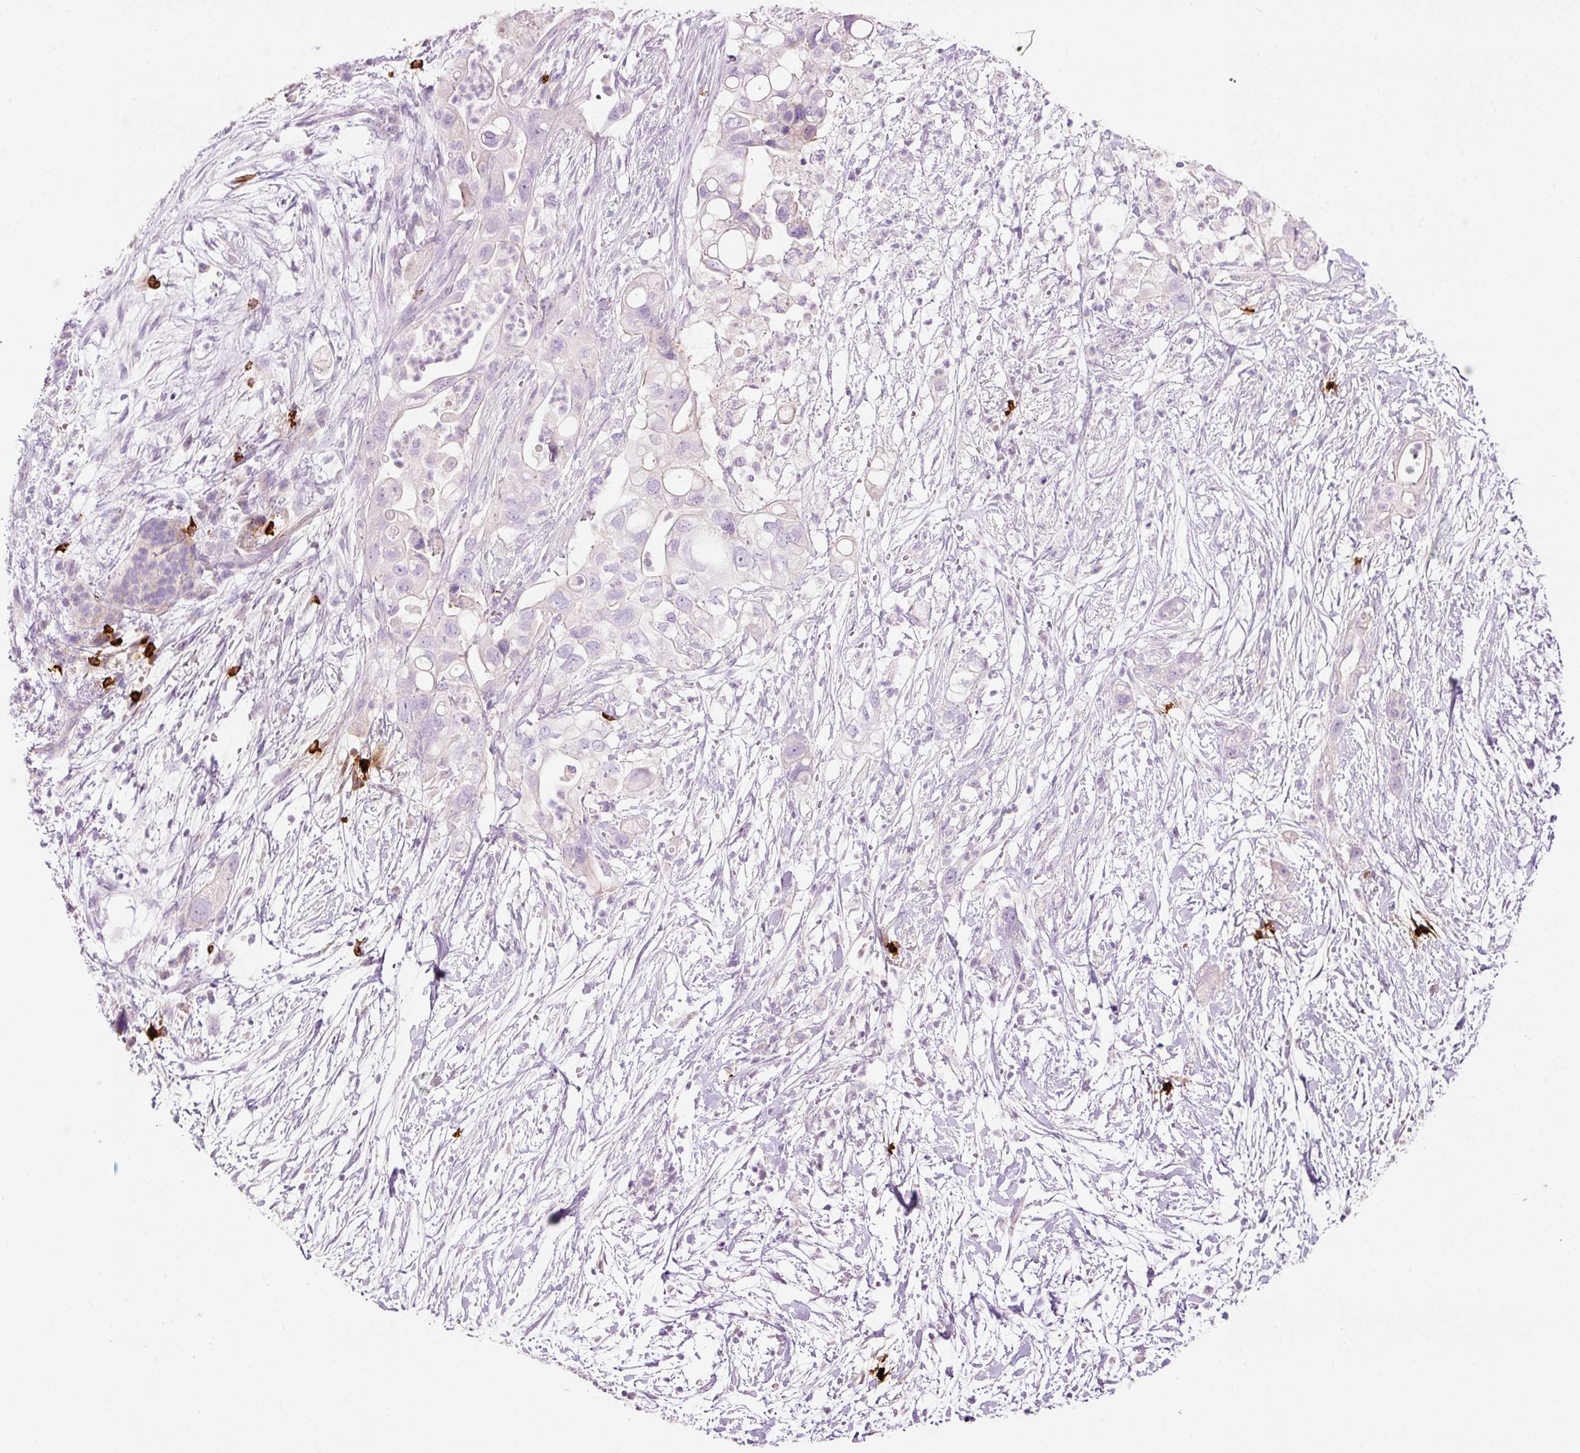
{"staining": {"intensity": "negative", "quantity": "none", "location": "none"}, "tissue": "pancreatic cancer", "cell_type": "Tumor cells", "image_type": "cancer", "snomed": [{"axis": "morphology", "description": "Adenocarcinoma, NOS"}, {"axis": "topography", "description": "Pancreas"}], "caption": "Tumor cells show no significant protein positivity in pancreatic cancer. Nuclei are stained in blue.", "gene": "CMA1", "patient": {"sex": "female", "age": 72}}